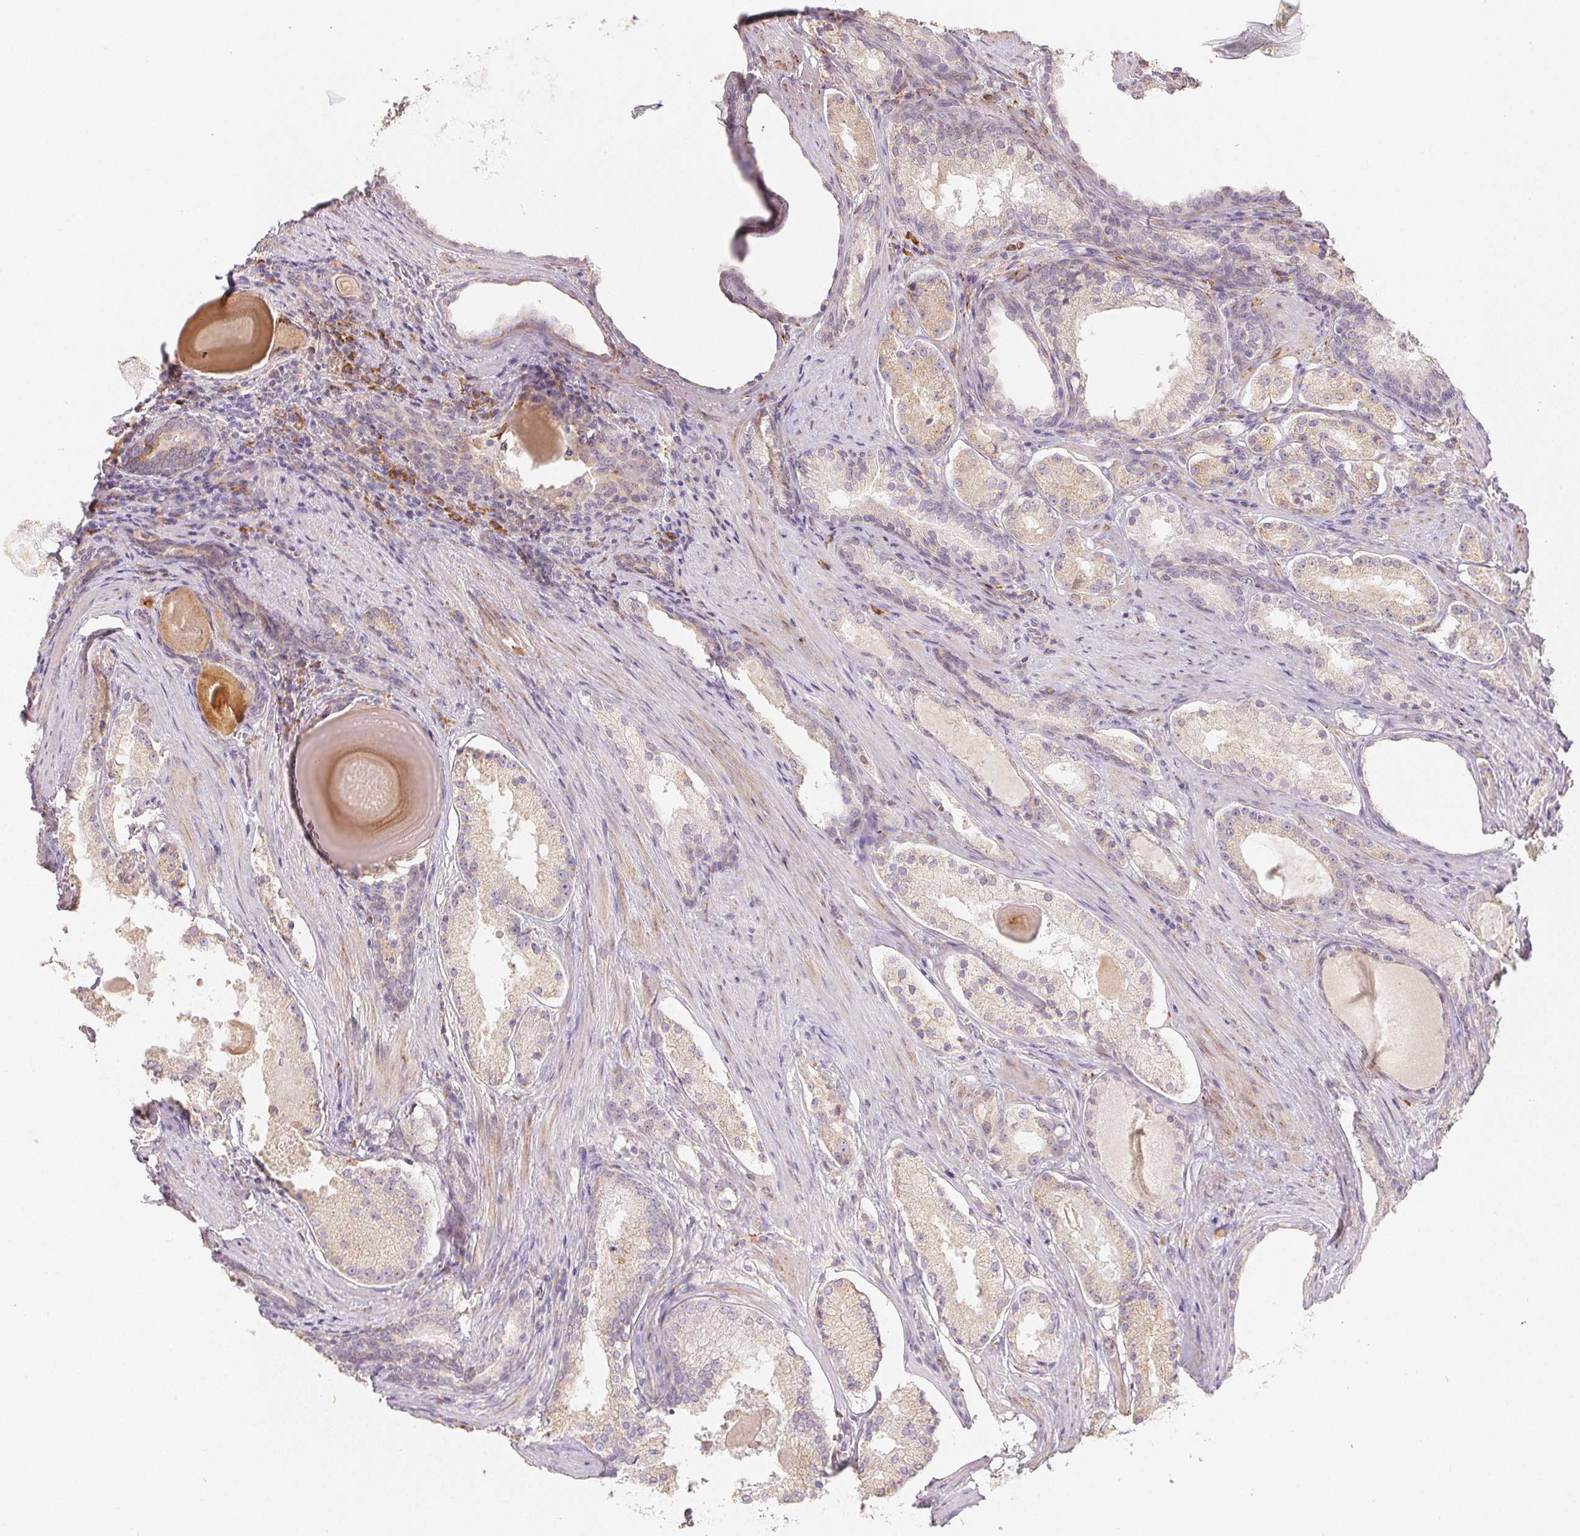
{"staining": {"intensity": "weak", "quantity": "25%-75%", "location": "cytoplasmic/membranous"}, "tissue": "prostate cancer", "cell_type": "Tumor cells", "image_type": "cancer", "snomed": [{"axis": "morphology", "description": "Adenocarcinoma, Low grade"}, {"axis": "topography", "description": "Prostate"}], "caption": "Weak cytoplasmic/membranous positivity for a protein is seen in about 25%-75% of tumor cells of prostate adenocarcinoma (low-grade) using immunohistochemistry (IHC).", "gene": "ACVR1B", "patient": {"sex": "male", "age": 57}}